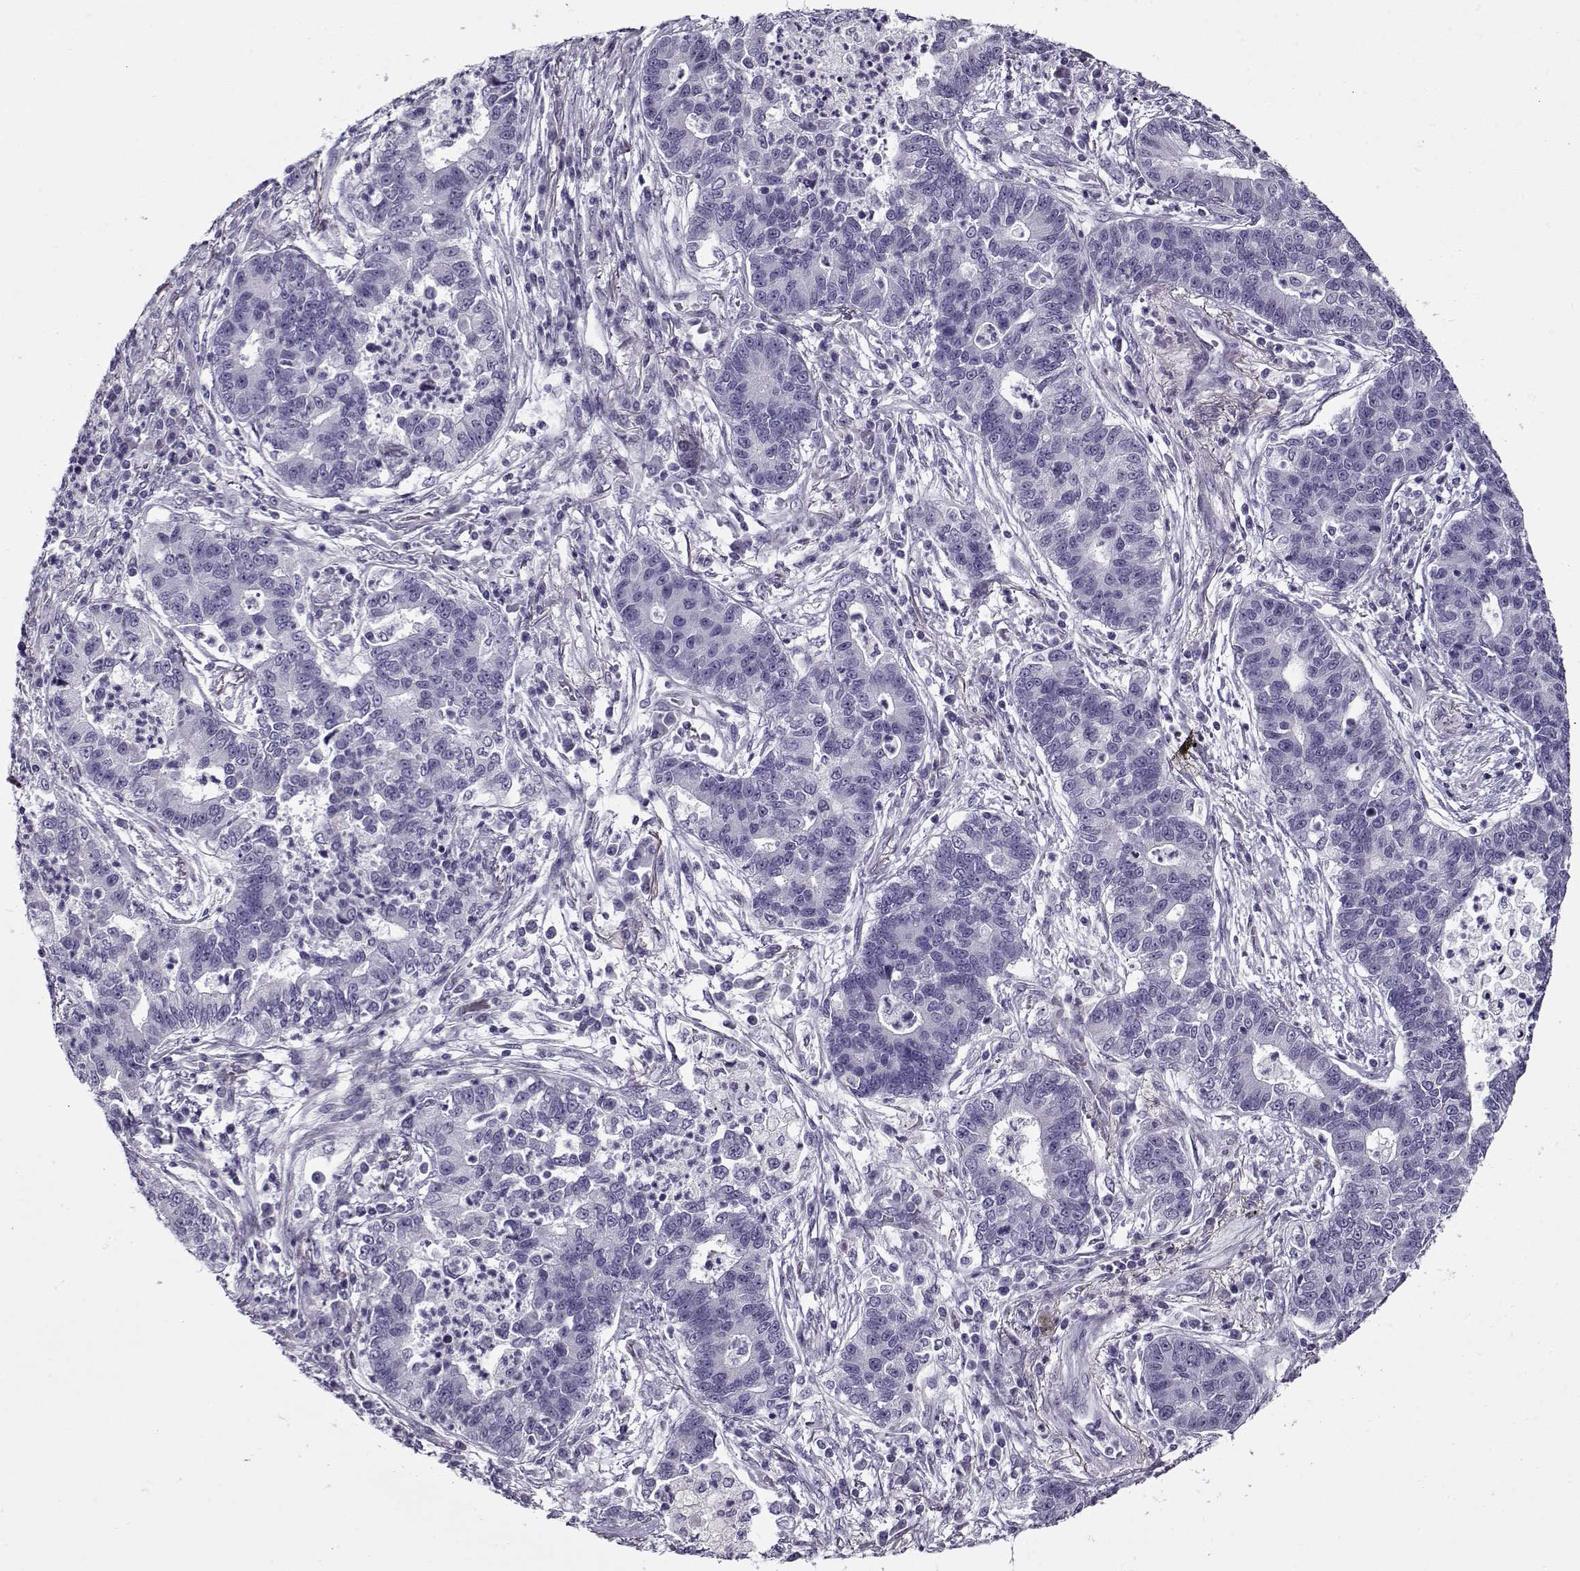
{"staining": {"intensity": "negative", "quantity": "none", "location": "none"}, "tissue": "lung cancer", "cell_type": "Tumor cells", "image_type": "cancer", "snomed": [{"axis": "morphology", "description": "Adenocarcinoma, NOS"}, {"axis": "topography", "description": "Lung"}], "caption": "Tumor cells show no significant staining in lung cancer (adenocarcinoma).", "gene": "GAGE2A", "patient": {"sex": "female", "age": 57}}